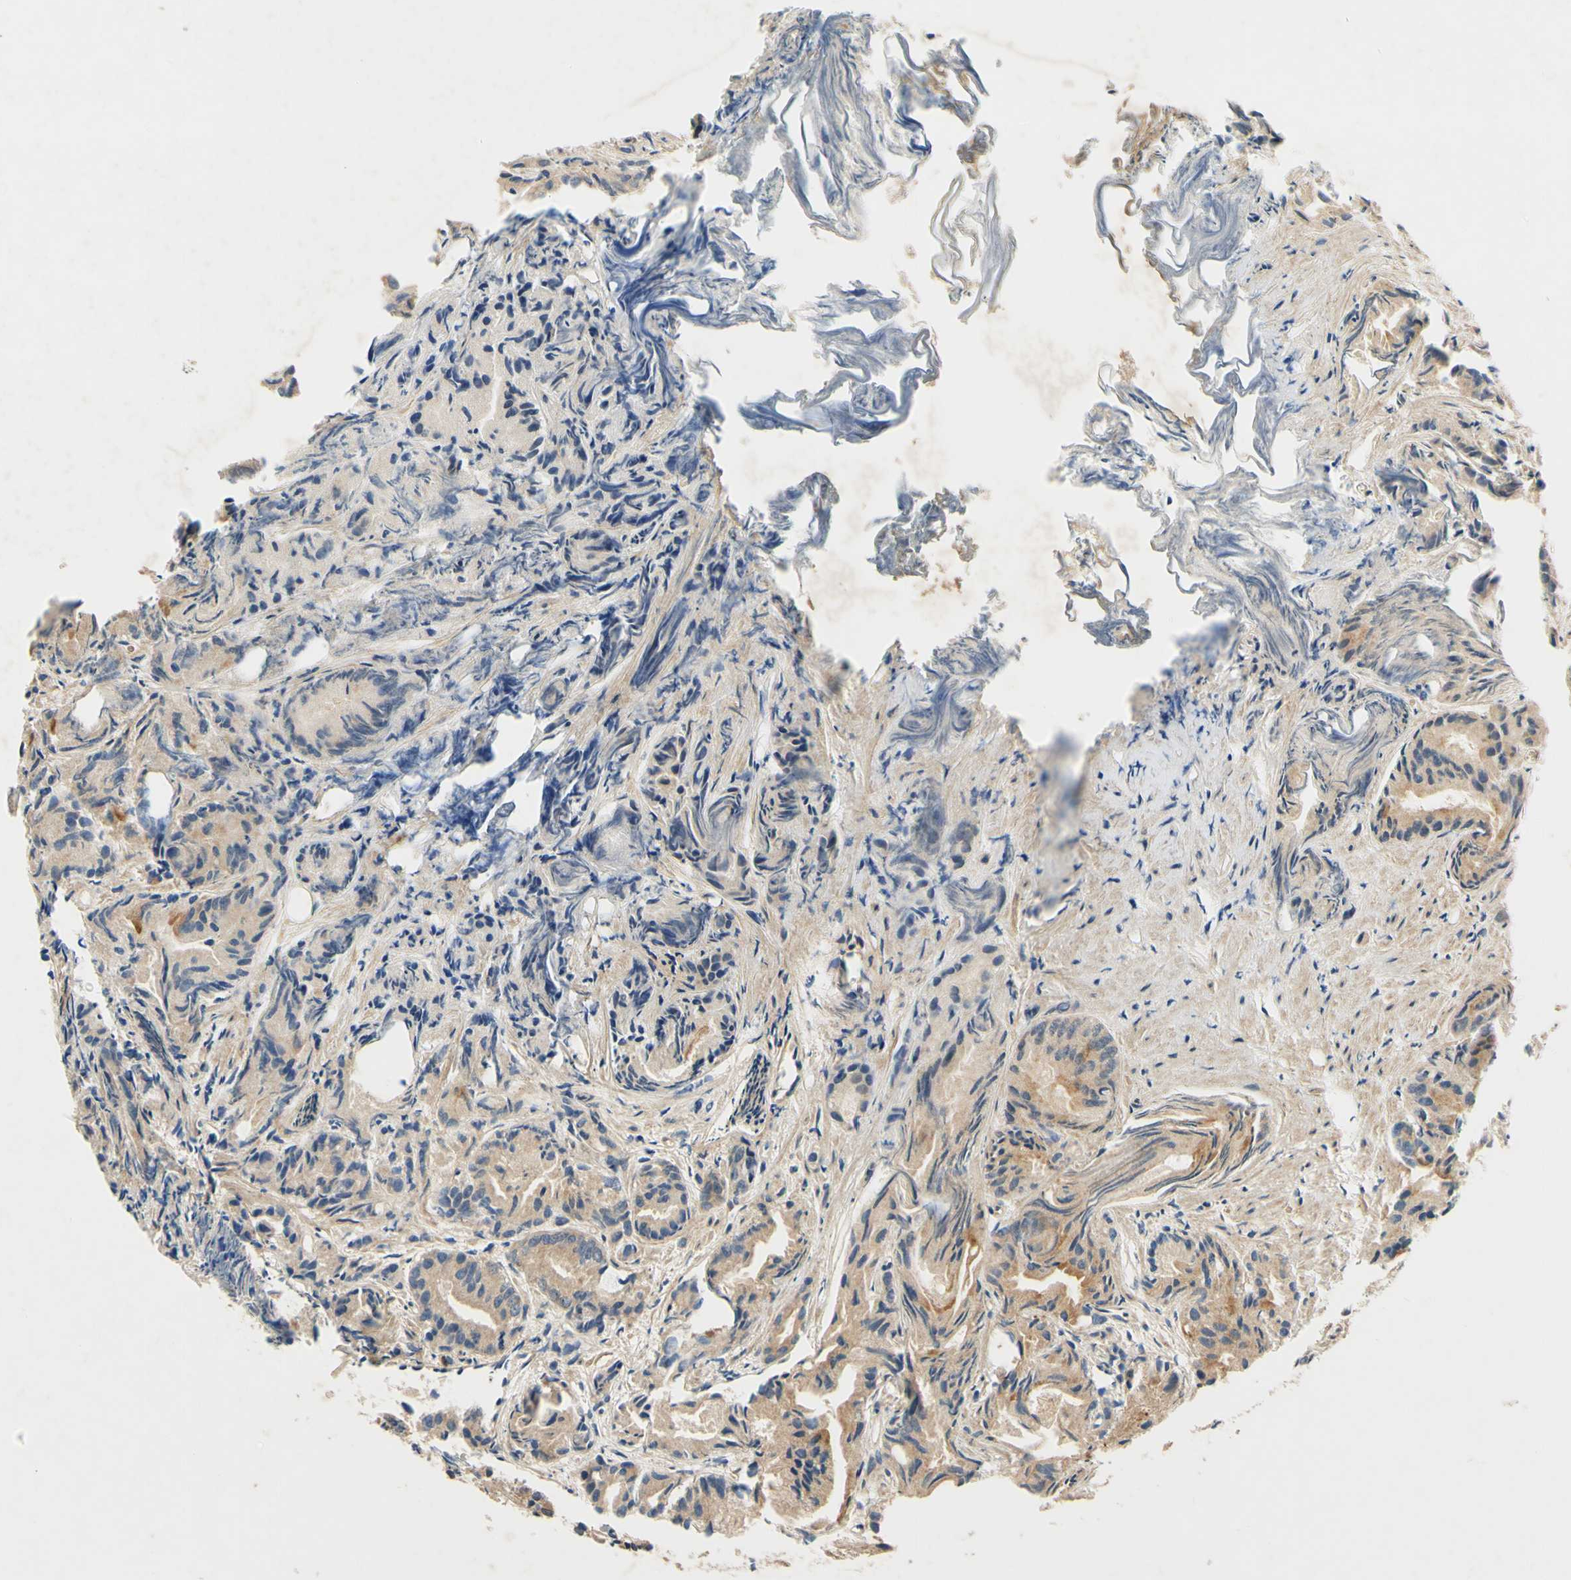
{"staining": {"intensity": "weak", "quantity": ">75%", "location": "cytoplasmic/membranous"}, "tissue": "prostate cancer", "cell_type": "Tumor cells", "image_type": "cancer", "snomed": [{"axis": "morphology", "description": "Adenocarcinoma, Low grade"}, {"axis": "topography", "description": "Prostate"}], "caption": "Protein positivity by immunohistochemistry reveals weak cytoplasmic/membranous staining in about >75% of tumor cells in adenocarcinoma (low-grade) (prostate).", "gene": "PLA2G4A", "patient": {"sex": "male", "age": 72}}